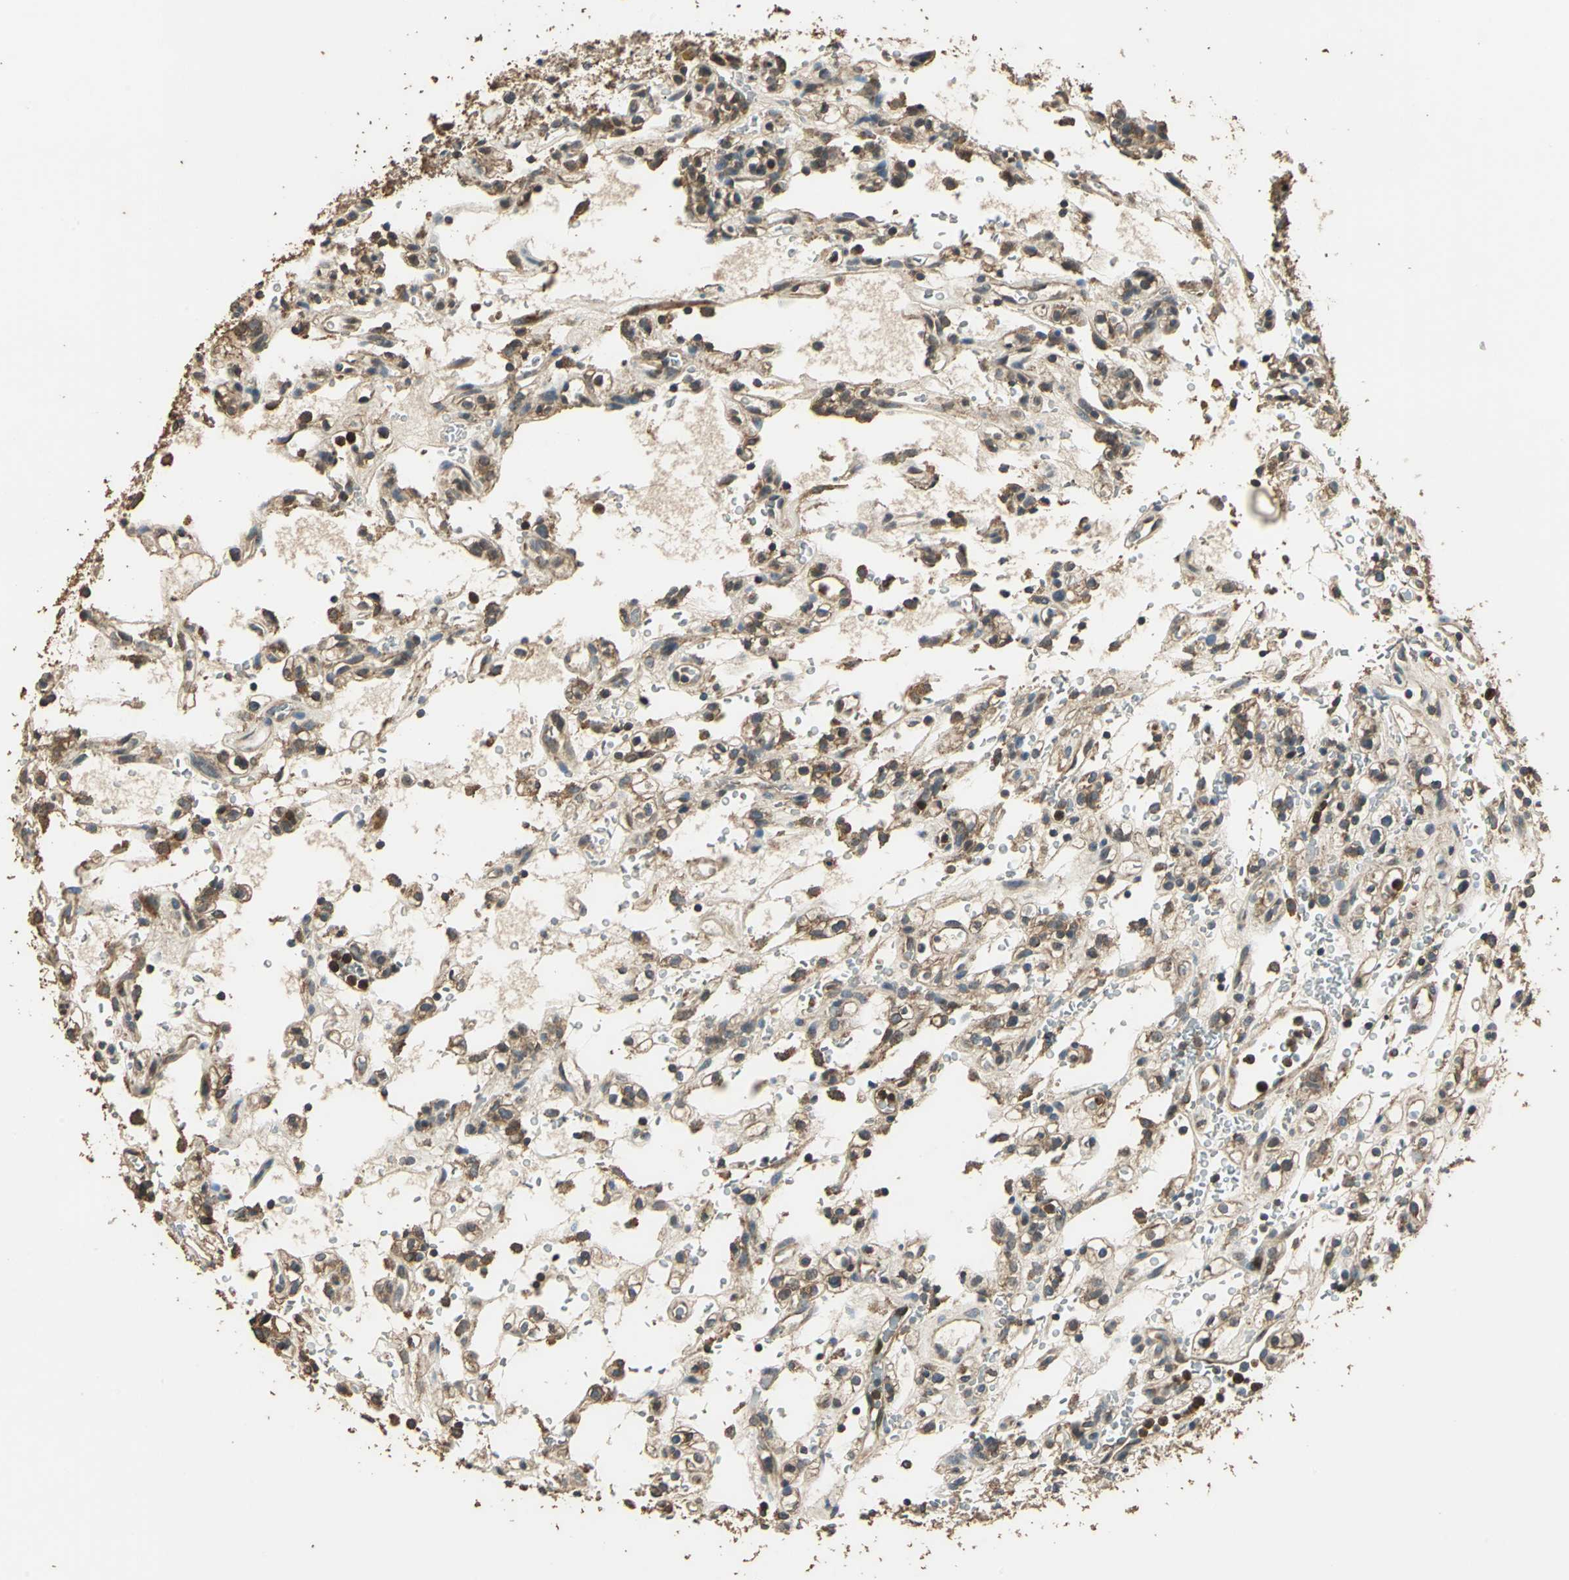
{"staining": {"intensity": "moderate", "quantity": ">75%", "location": "cytoplasmic/membranous"}, "tissue": "renal cancer", "cell_type": "Tumor cells", "image_type": "cancer", "snomed": [{"axis": "morphology", "description": "Normal tissue, NOS"}, {"axis": "morphology", "description": "Adenocarcinoma, NOS"}, {"axis": "topography", "description": "Kidney"}], "caption": "Adenocarcinoma (renal) stained with a brown dye demonstrates moderate cytoplasmic/membranous positive staining in approximately >75% of tumor cells.", "gene": "TMPRSS4", "patient": {"sex": "female", "age": 72}}